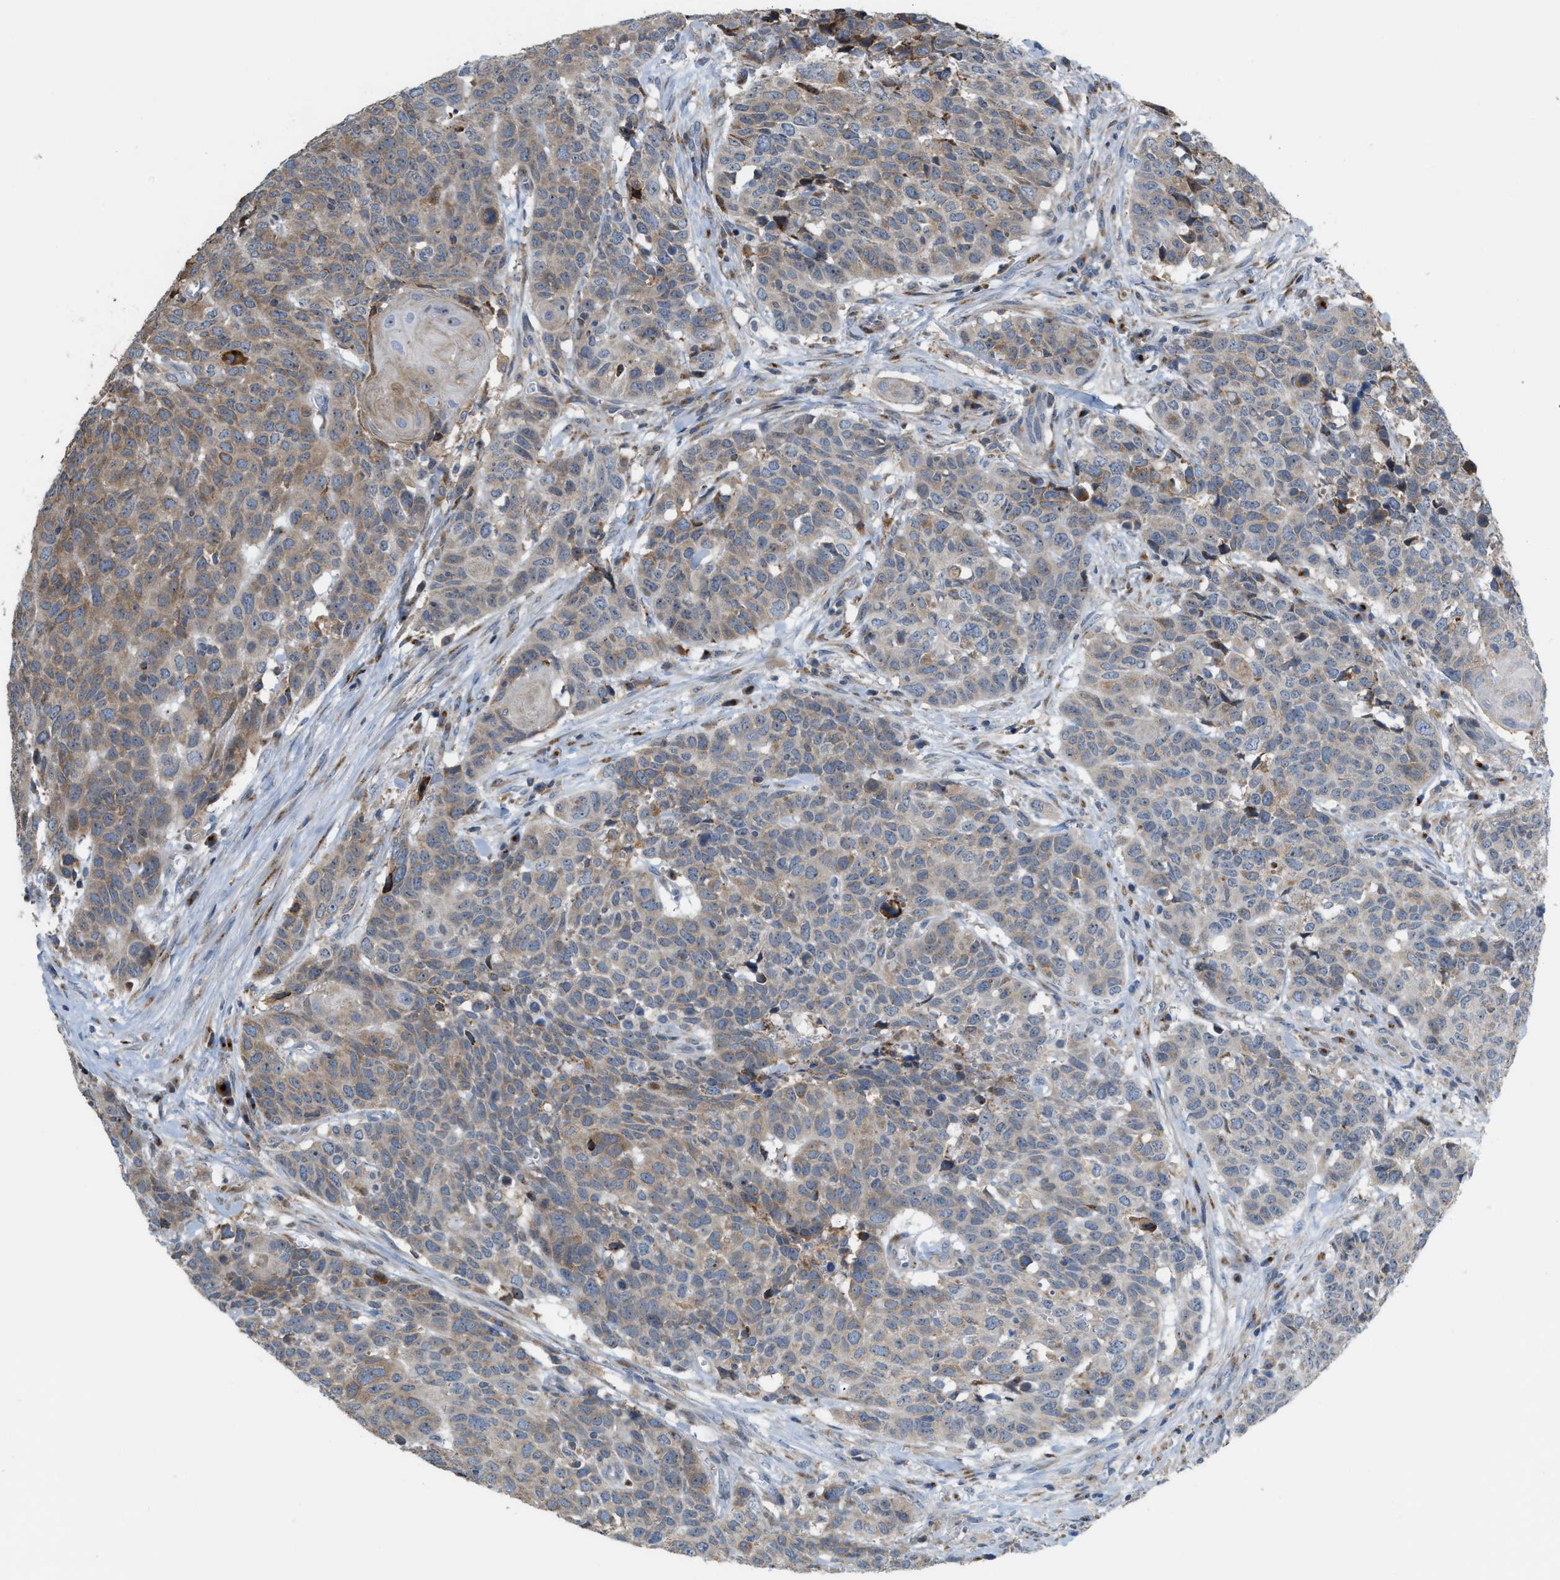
{"staining": {"intensity": "weak", "quantity": "25%-75%", "location": "cytoplasmic/membranous"}, "tissue": "head and neck cancer", "cell_type": "Tumor cells", "image_type": "cancer", "snomed": [{"axis": "morphology", "description": "Squamous cell carcinoma, NOS"}, {"axis": "topography", "description": "Head-Neck"}], "caption": "Head and neck cancer tissue shows weak cytoplasmic/membranous staining in approximately 25%-75% of tumor cells, visualized by immunohistochemistry.", "gene": "DIPK1A", "patient": {"sex": "male", "age": 66}}